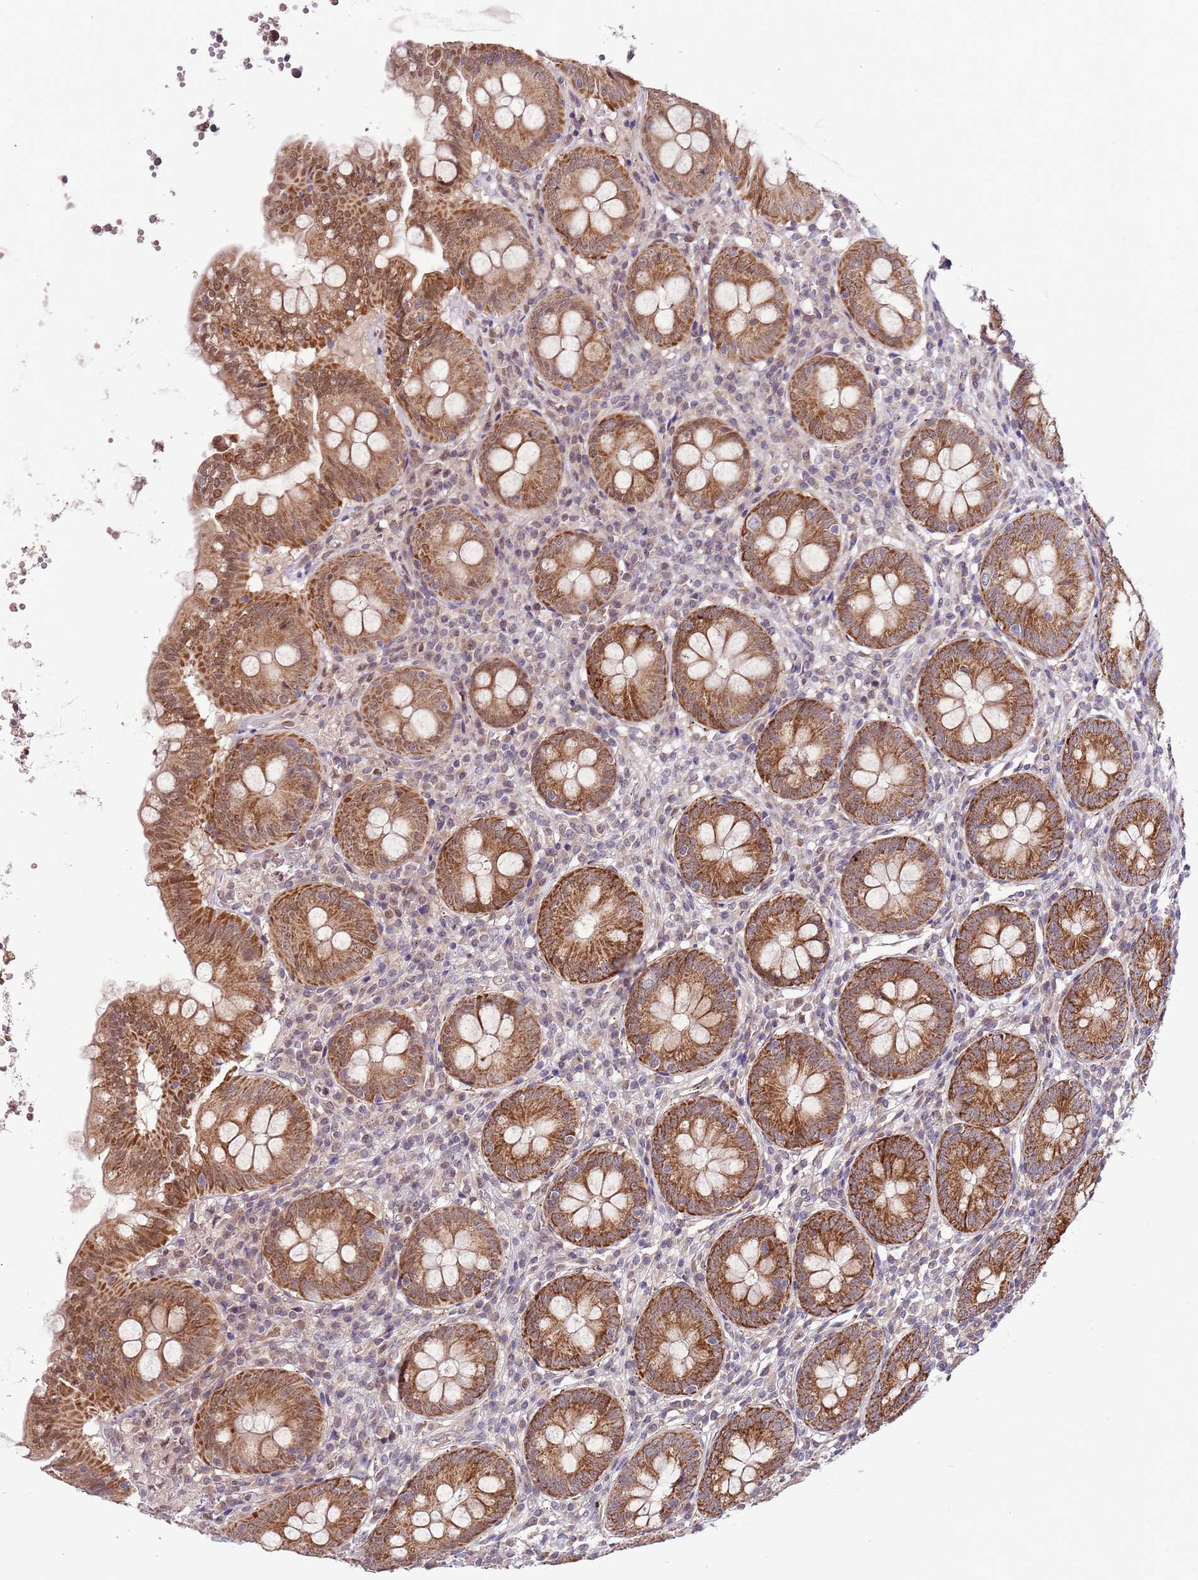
{"staining": {"intensity": "strong", "quantity": "25%-75%", "location": "cytoplasmic/membranous"}, "tissue": "appendix", "cell_type": "Glandular cells", "image_type": "normal", "snomed": [{"axis": "morphology", "description": "Normal tissue, NOS"}, {"axis": "topography", "description": "Appendix"}], "caption": "Appendix stained with a brown dye exhibits strong cytoplasmic/membranous positive staining in about 25%-75% of glandular cells.", "gene": "CHD1", "patient": {"sex": "female", "age": 54}}